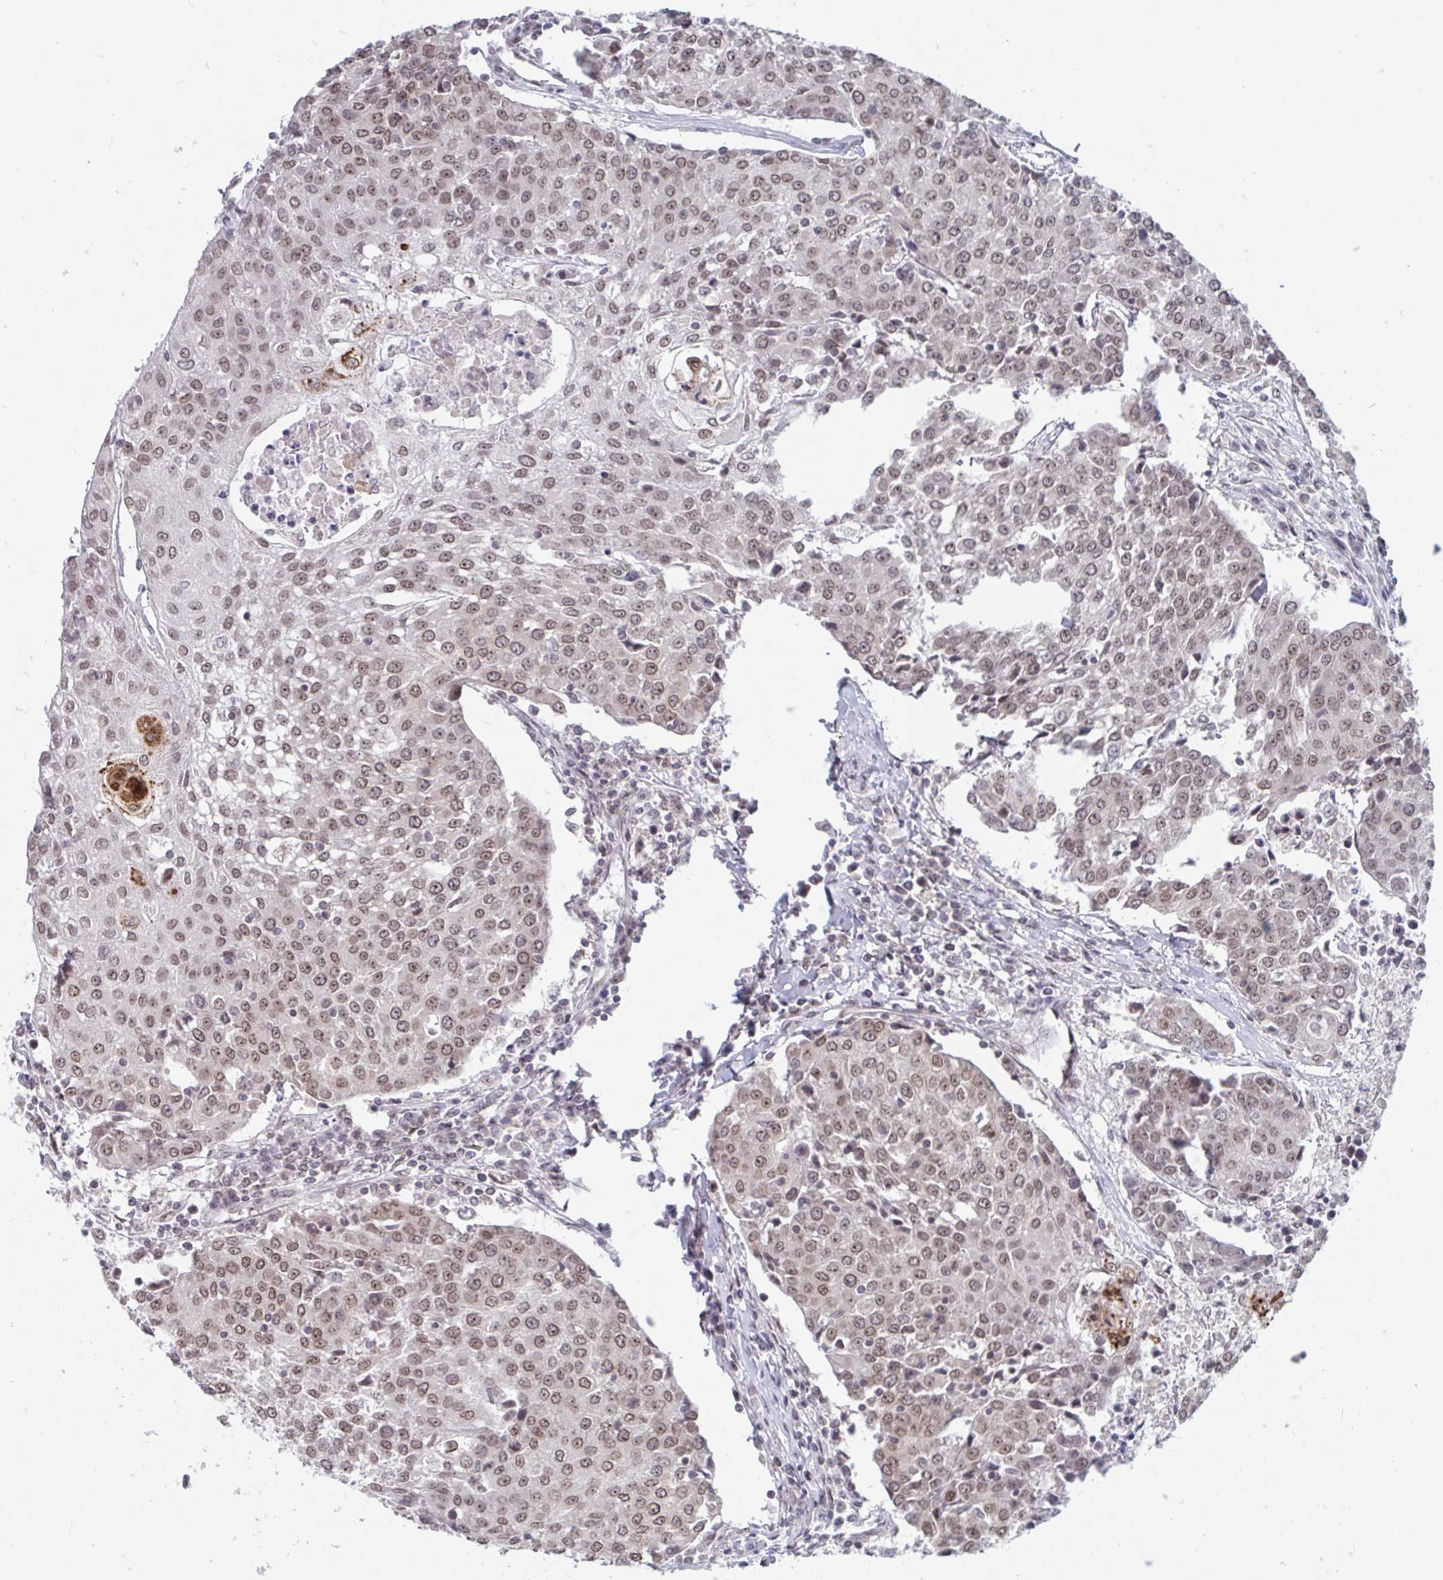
{"staining": {"intensity": "weak", "quantity": ">75%", "location": "nuclear"}, "tissue": "urothelial cancer", "cell_type": "Tumor cells", "image_type": "cancer", "snomed": [{"axis": "morphology", "description": "Urothelial carcinoma, High grade"}, {"axis": "topography", "description": "Urinary bladder"}], "caption": "Immunohistochemical staining of high-grade urothelial carcinoma exhibits low levels of weak nuclear staining in about >75% of tumor cells.", "gene": "TRIP12", "patient": {"sex": "female", "age": 85}}